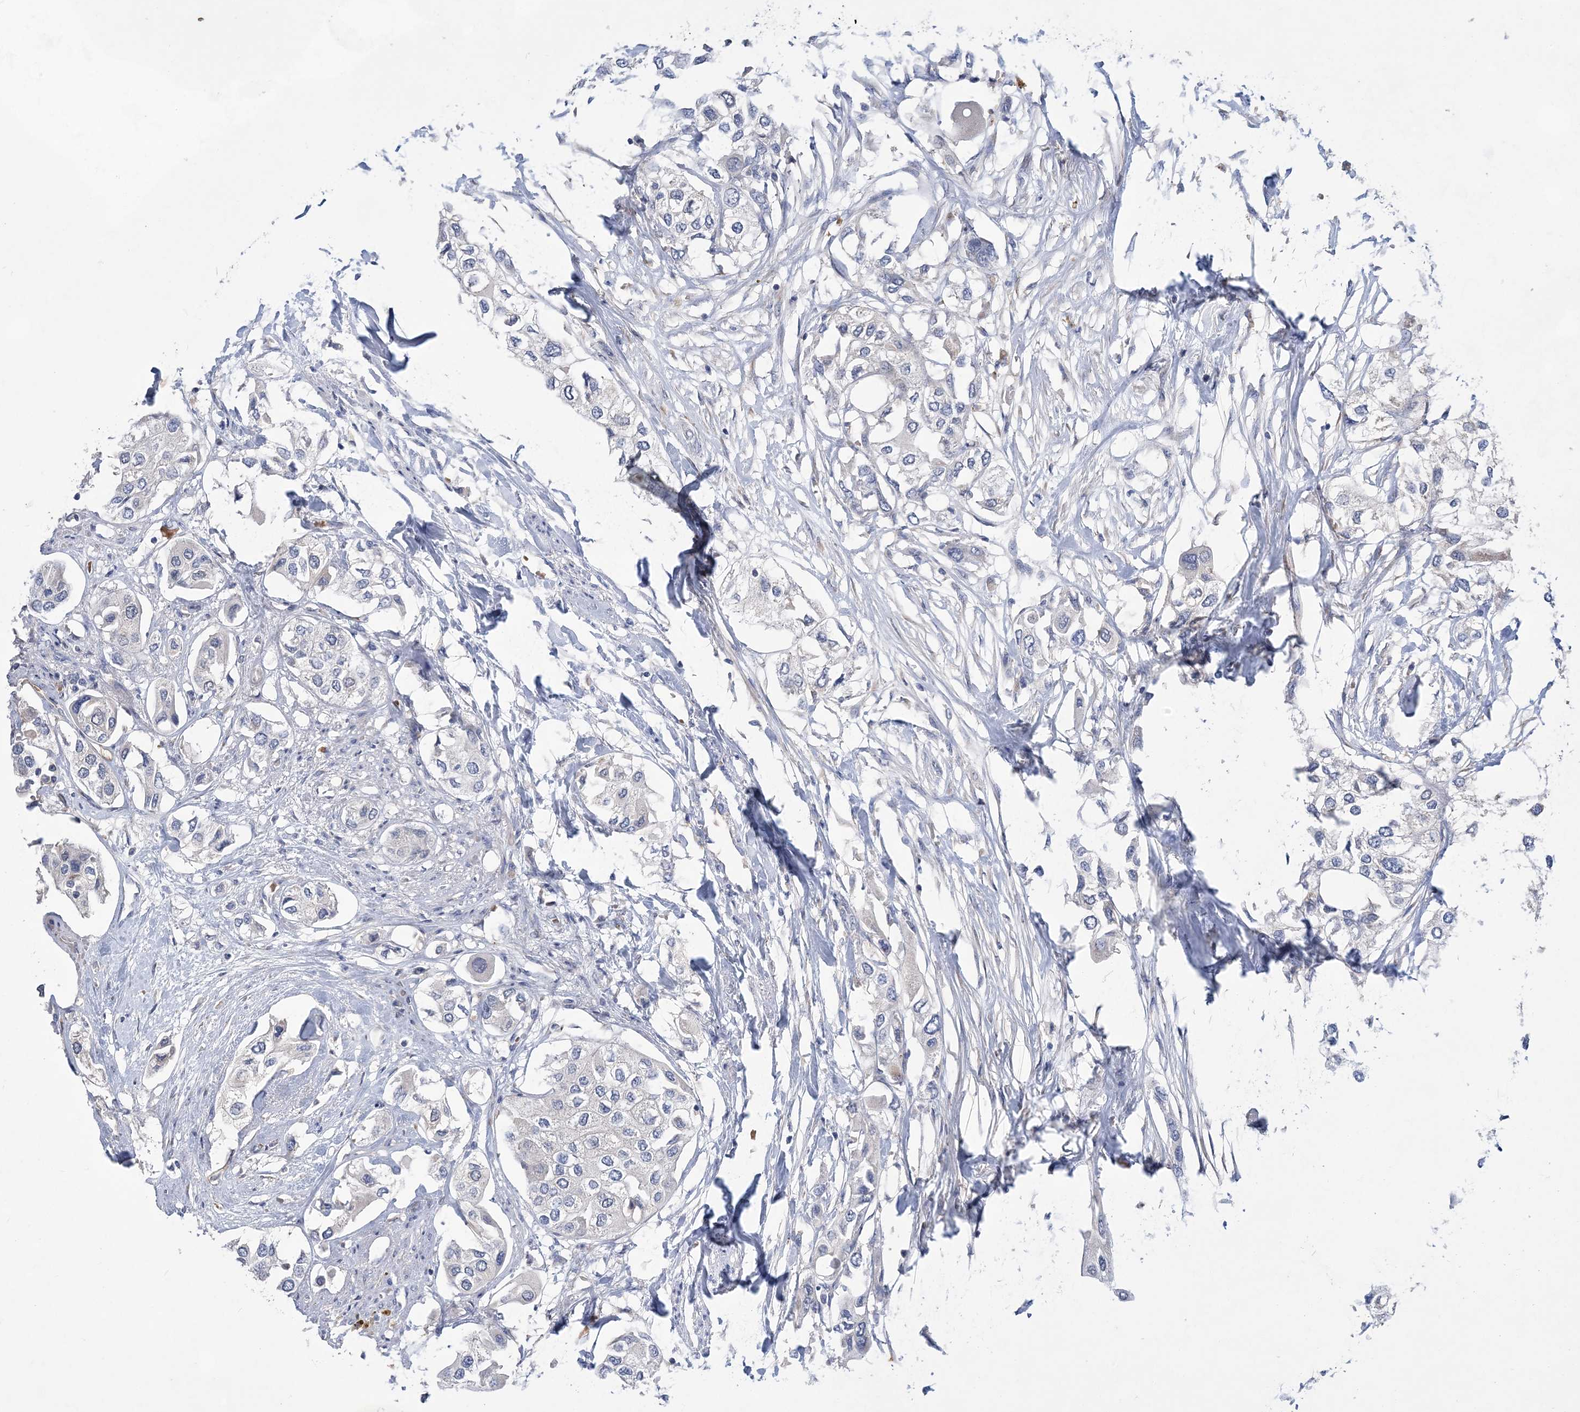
{"staining": {"intensity": "negative", "quantity": "none", "location": "none"}, "tissue": "urothelial cancer", "cell_type": "Tumor cells", "image_type": "cancer", "snomed": [{"axis": "morphology", "description": "Urothelial carcinoma, High grade"}, {"axis": "topography", "description": "Urinary bladder"}], "caption": "A histopathology image of urothelial cancer stained for a protein exhibits no brown staining in tumor cells. Brightfield microscopy of immunohistochemistry stained with DAB (brown) and hematoxylin (blue), captured at high magnification.", "gene": "TRAPPC13", "patient": {"sex": "male", "age": 64}}